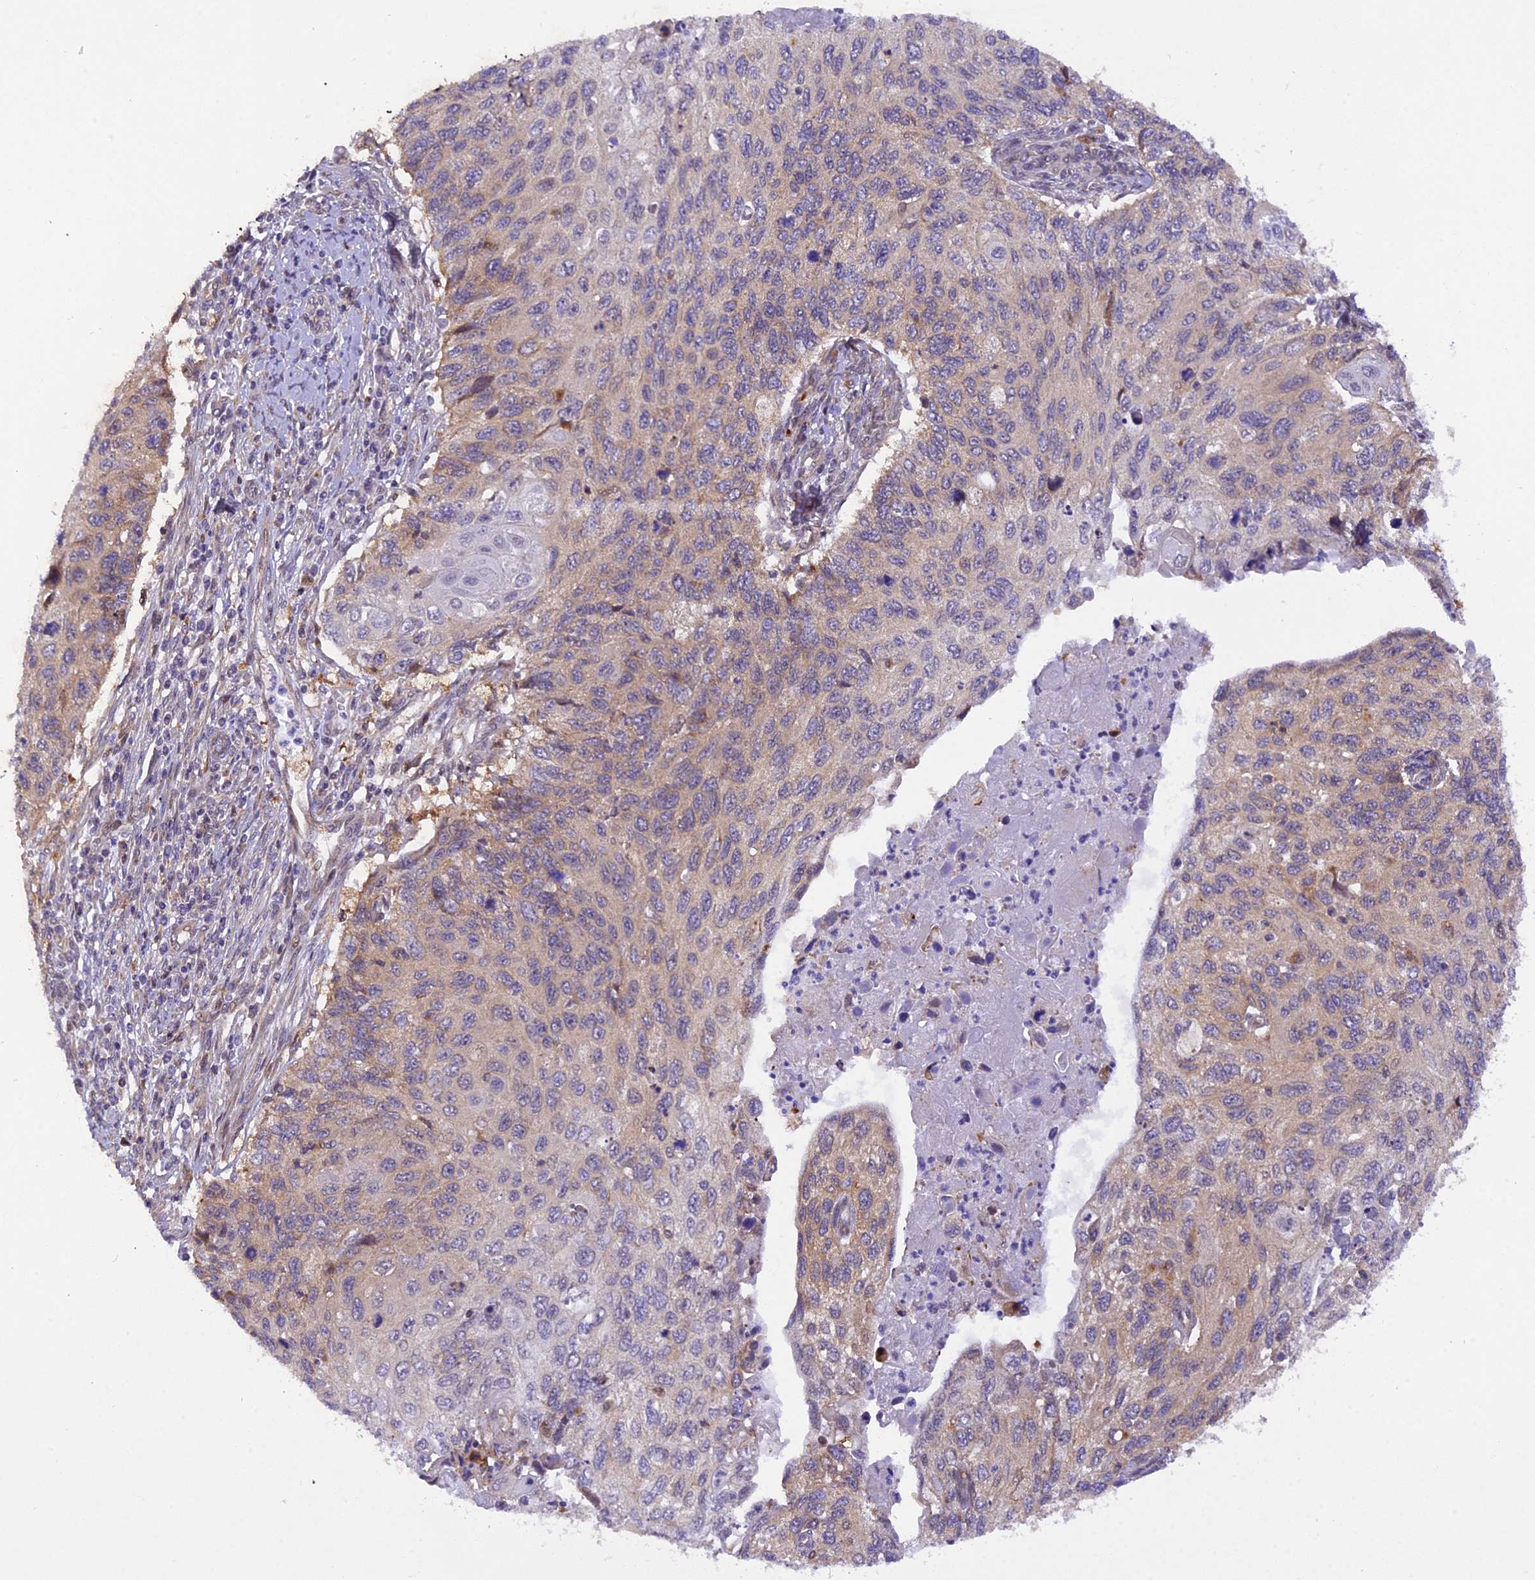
{"staining": {"intensity": "weak", "quantity": "25%-75%", "location": "cytoplasmic/membranous"}, "tissue": "cervical cancer", "cell_type": "Tumor cells", "image_type": "cancer", "snomed": [{"axis": "morphology", "description": "Squamous cell carcinoma, NOS"}, {"axis": "topography", "description": "Cervix"}], "caption": "Immunohistochemistry (IHC) staining of cervical squamous cell carcinoma, which shows low levels of weak cytoplasmic/membranous expression in about 25%-75% of tumor cells indicating weak cytoplasmic/membranous protein expression. The staining was performed using DAB (3,3'-diaminobenzidine) (brown) for protein detection and nuclei were counterstained in hematoxylin (blue).", "gene": "SAMD4A", "patient": {"sex": "female", "age": 70}}